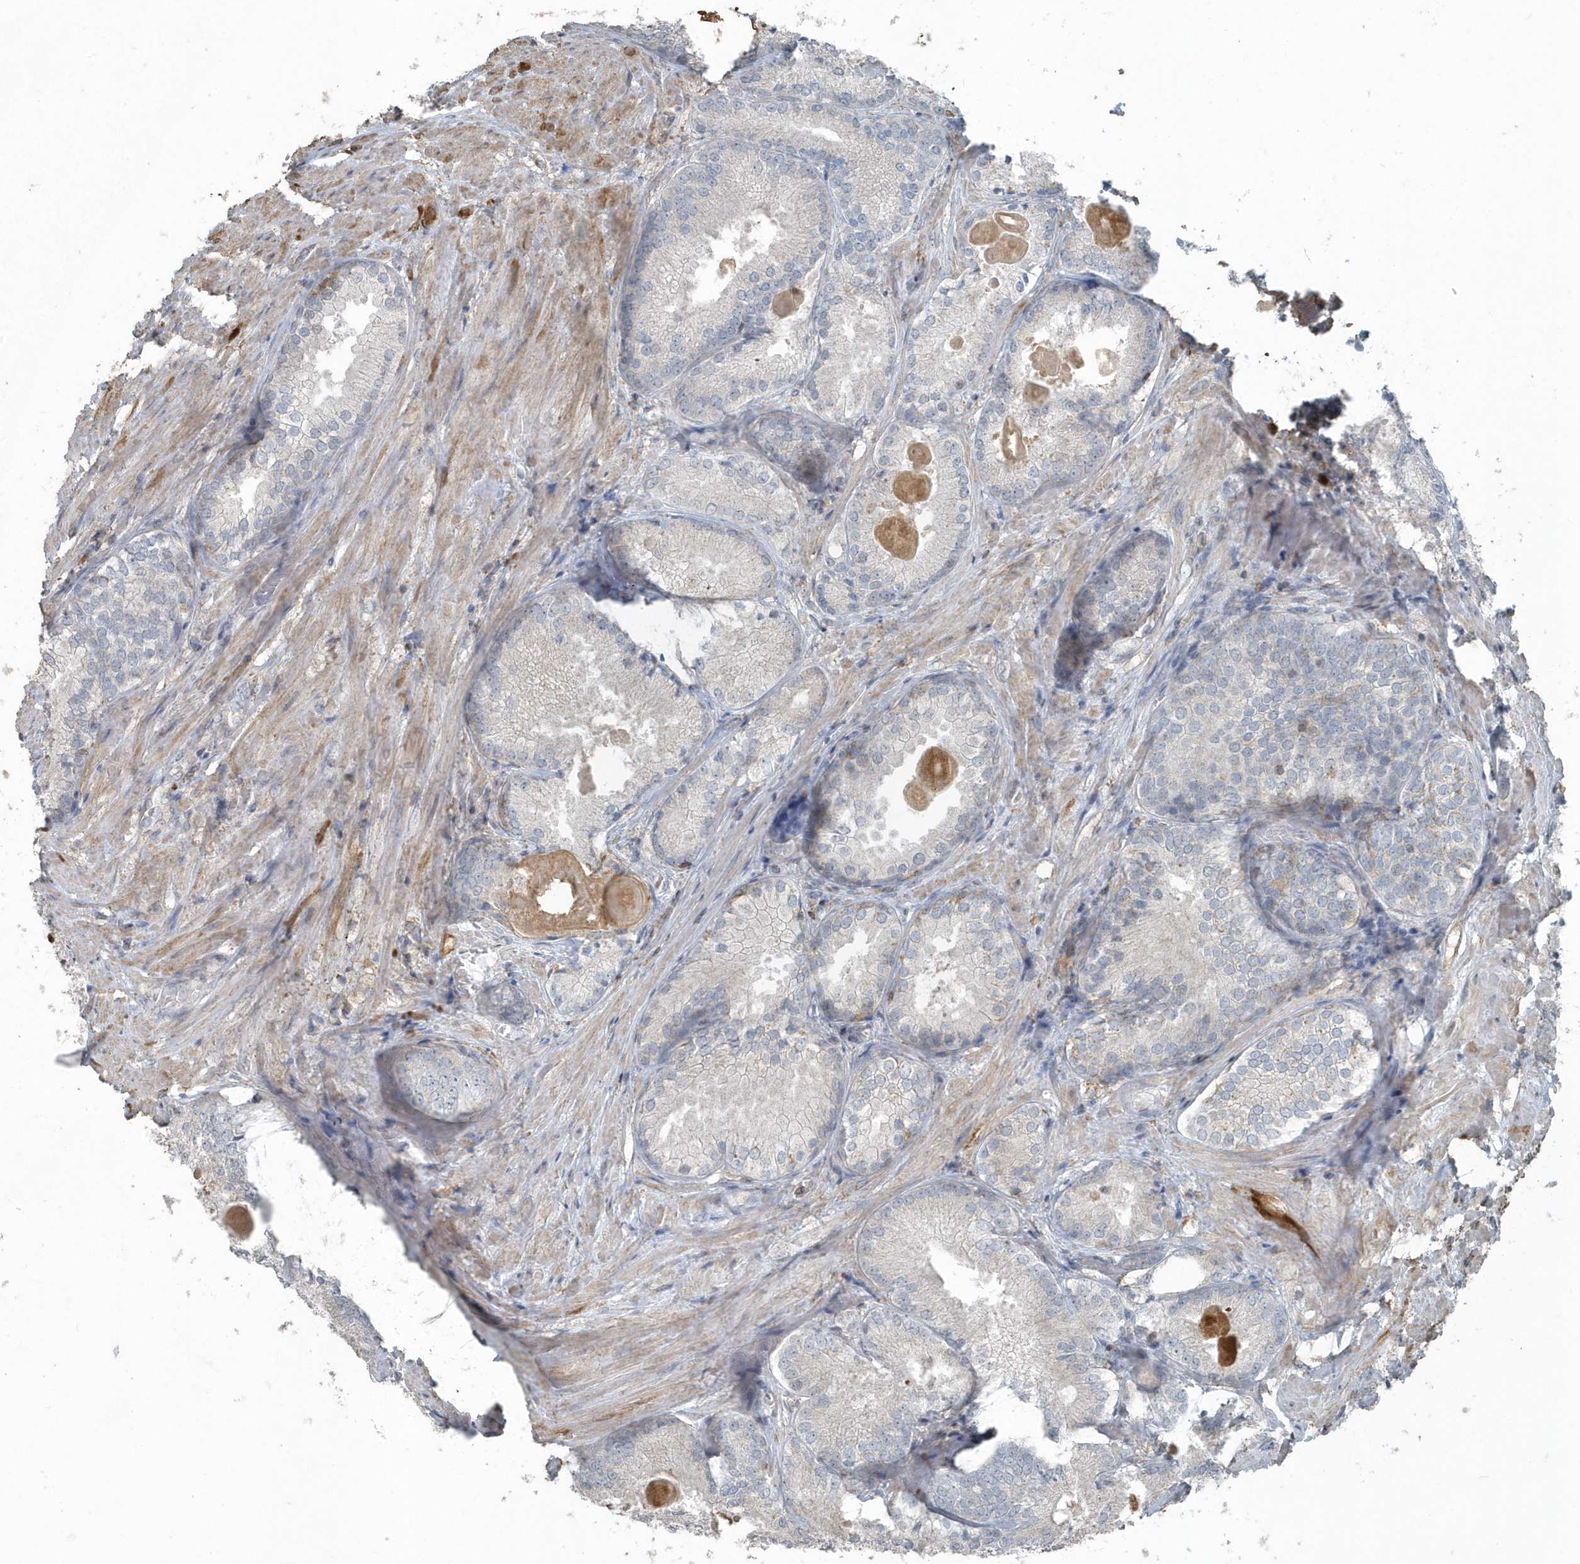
{"staining": {"intensity": "negative", "quantity": "none", "location": "none"}, "tissue": "prostate cancer", "cell_type": "Tumor cells", "image_type": "cancer", "snomed": [{"axis": "morphology", "description": "Adenocarcinoma, High grade"}, {"axis": "topography", "description": "Prostate"}], "caption": "Photomicrograph shows no protein staining in tumor cells of prostate cancer tissue. (Stains: DAB immunohistochemistry with hematoxylin counter stain, Microscopy: brightfield microscopy at high magnification).", "gene": "ACTC1", "patient": {"sex": "male", "age": 66}}